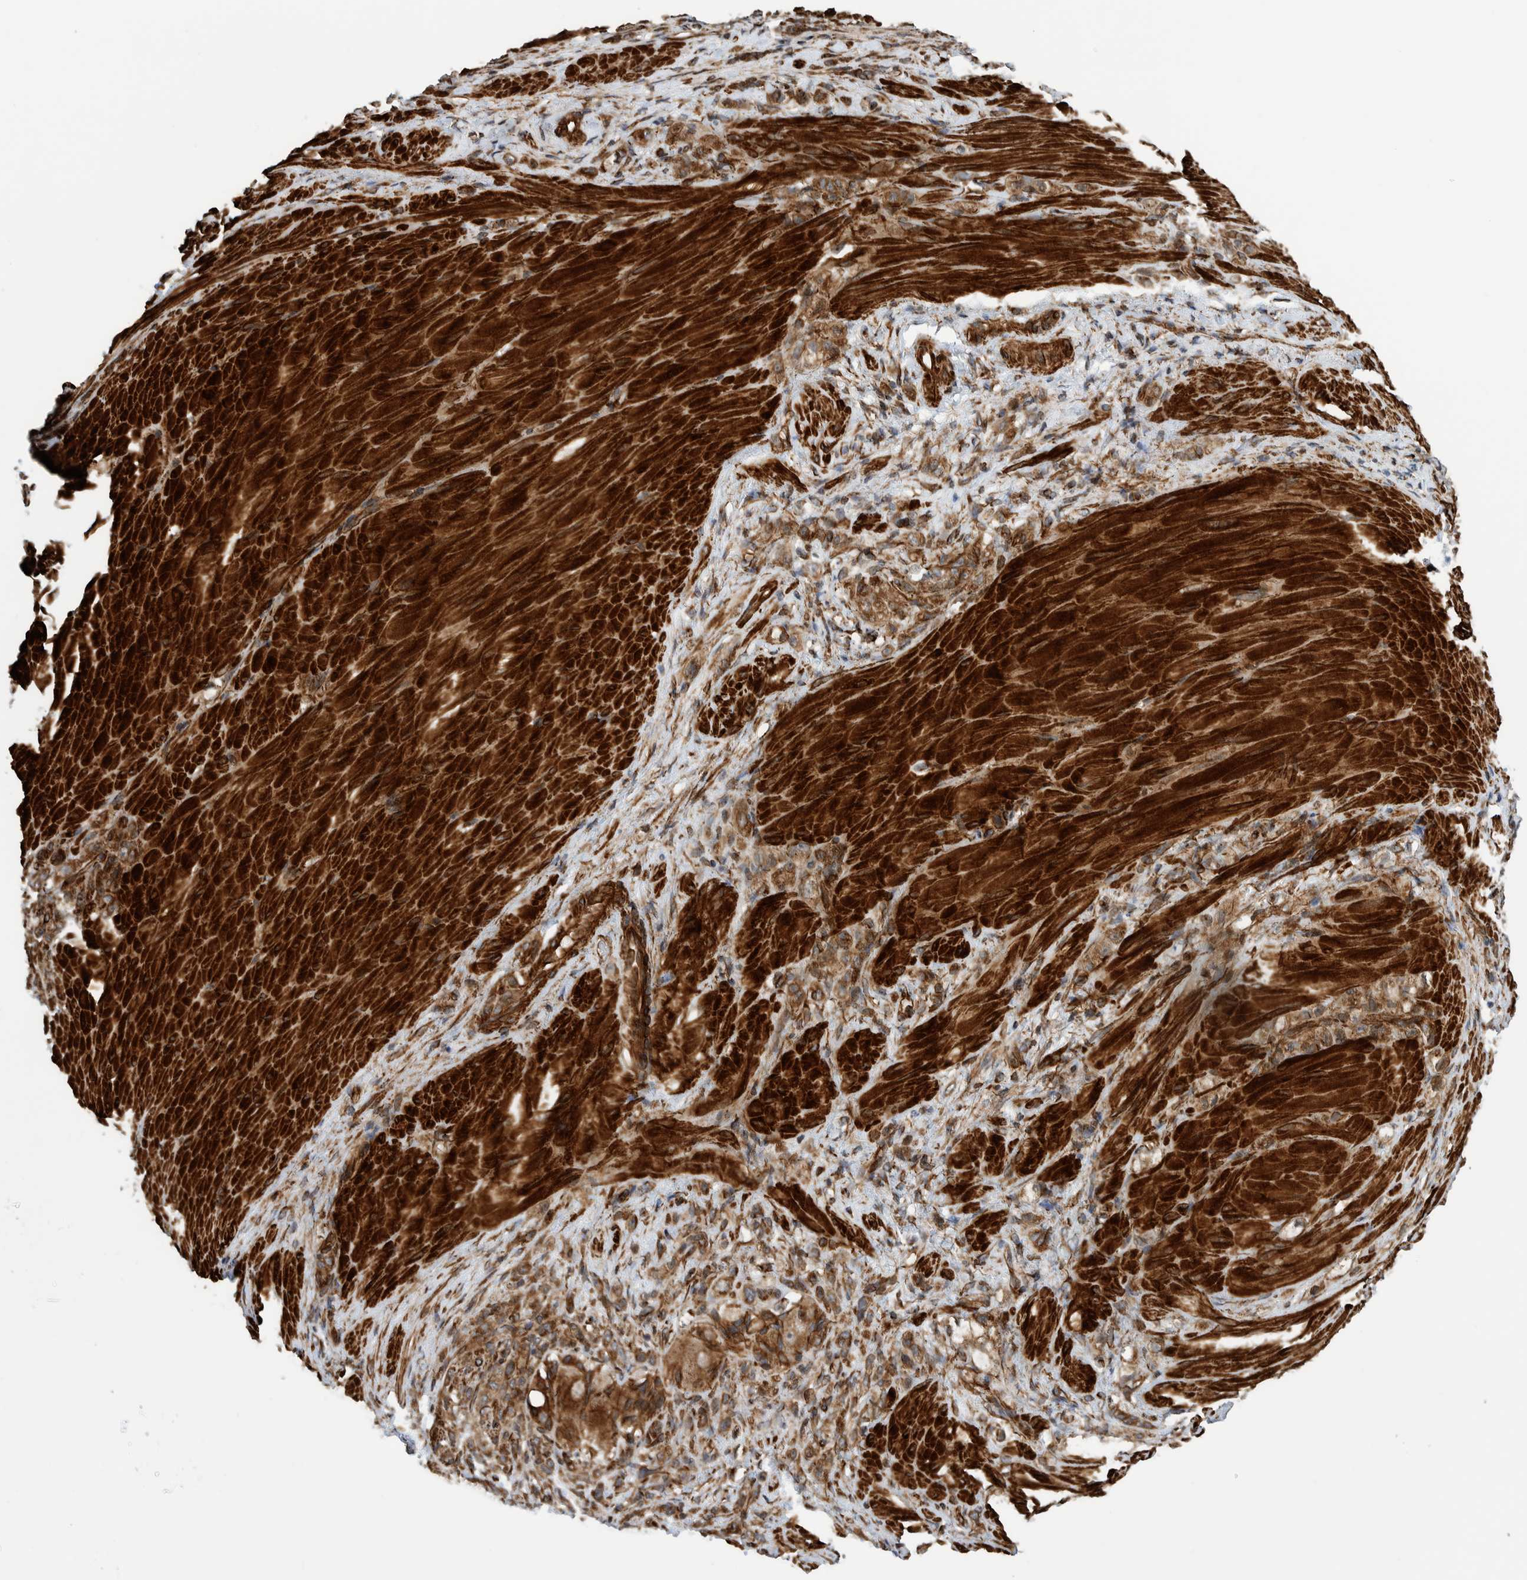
{"staining": {"intensity": "moderate", "quantity": ">75%", "location": "cytoplasmic/membranous"}, "tissue": "stomach cancer", "cell_type": "Tumor cells", "image_type": "cancer", "snomed": [{"axis": "morphology", "description": "Normal tissue, NOS"}, {"axis": "morphology", "description": "Adenocarcinoma, NOS"}, {"axis": "topography", "description": "Stomach"}], "caption": "Immunohistochemistry photomicrograph of stomach cancer stained for a protein (brown), which displays medium levels of moderate cytoplasmic/membranous expression in approximately >75% of tumor cells.", "gene": "CCDC57", "patient": {"sex": "male", "age": 82}}